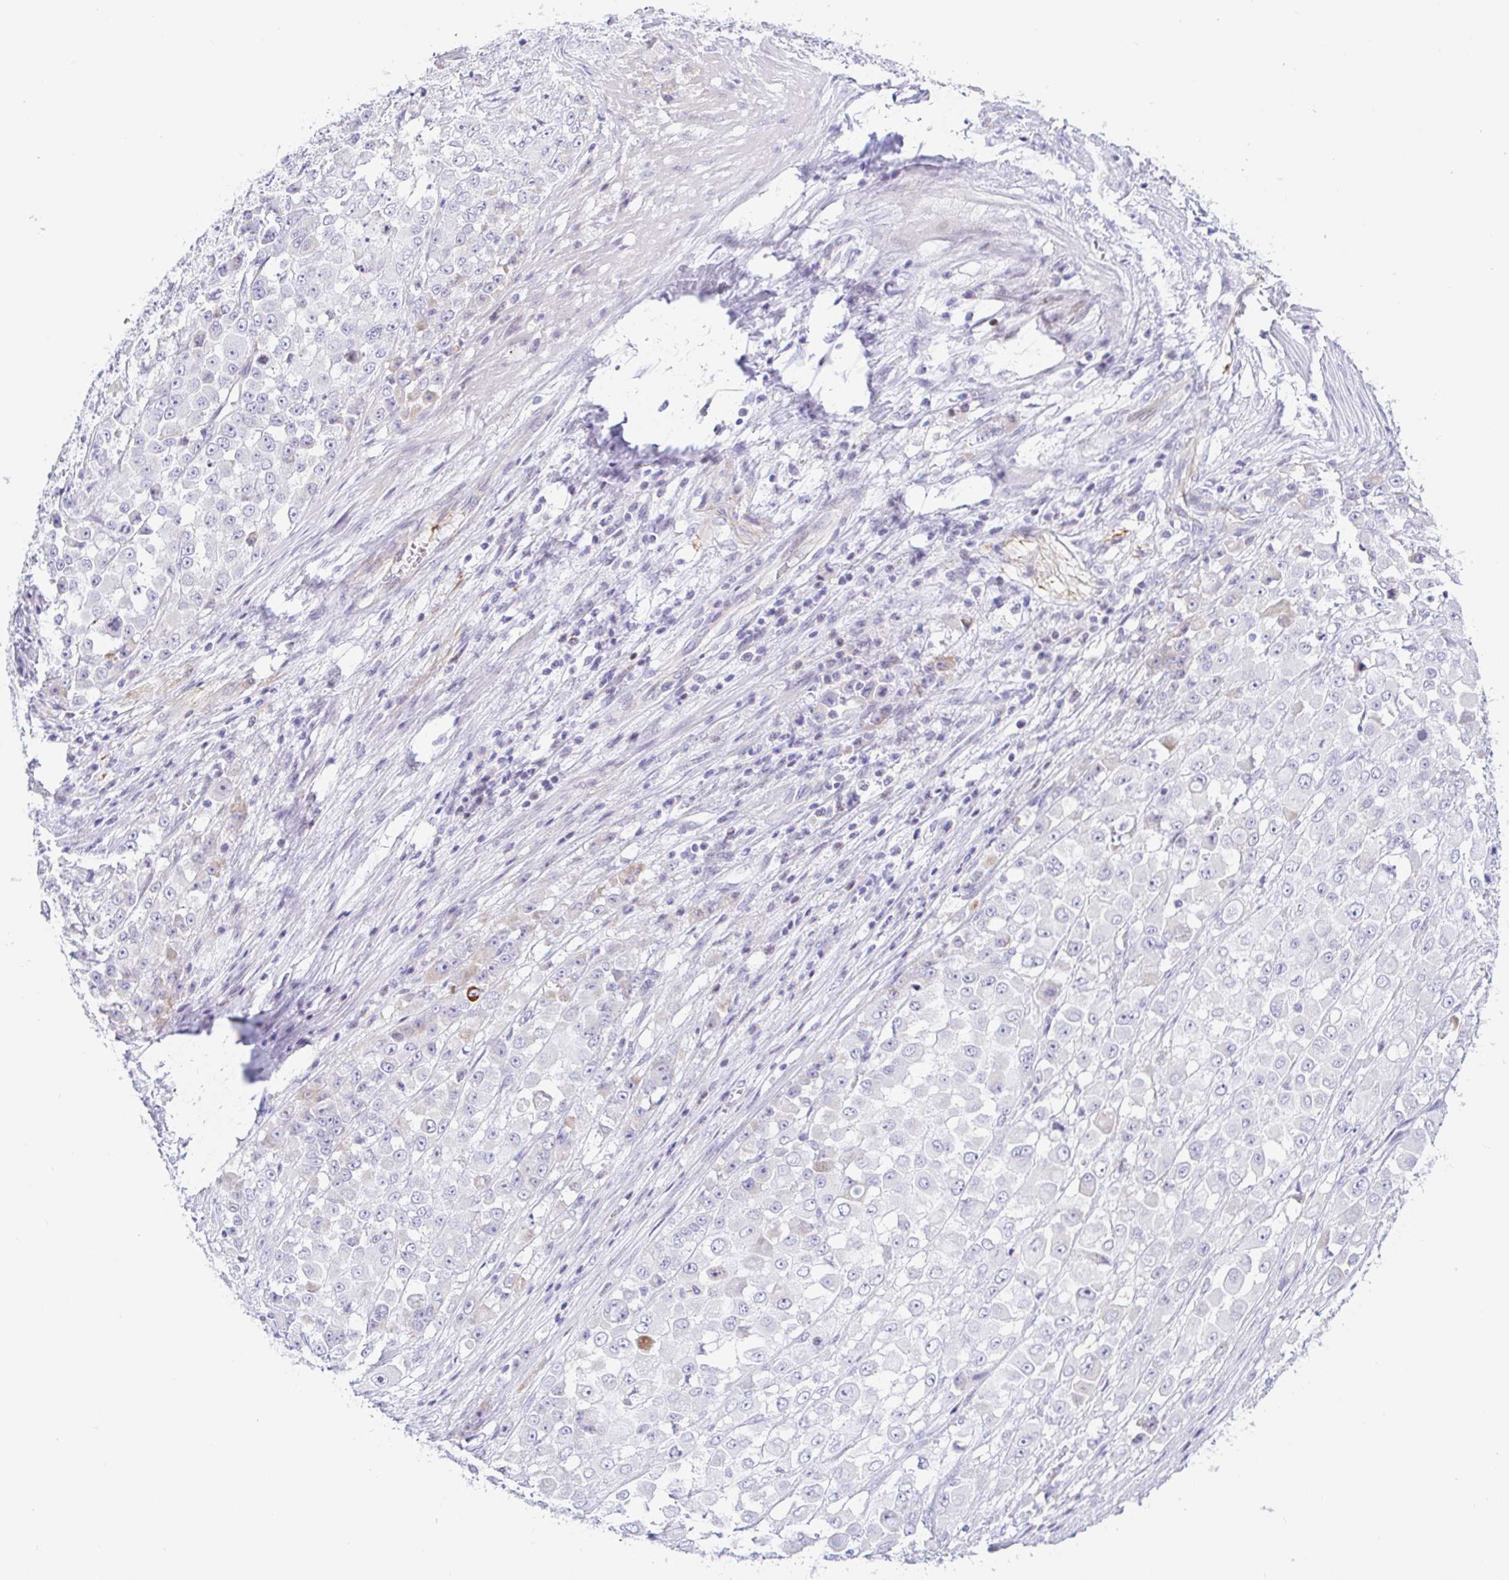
{"staining": {"intensity": "negative", "quantity": "none", "location": "none"}, "tissue": "stomach cancer", "cell_type": "Tumor cells", "image_type": "cancer", "snomed": [{"axis": "morphology", "description": "Adenocarcinoma, NOS"}, {"axis": "topography", "description": "Stomach"}], "caption": "The photomicrograph exhibits no significant staining in tumor cells of stomach cancer.", "gene": "PINLYP", "patient": {"sex": "female", "age": 76}}